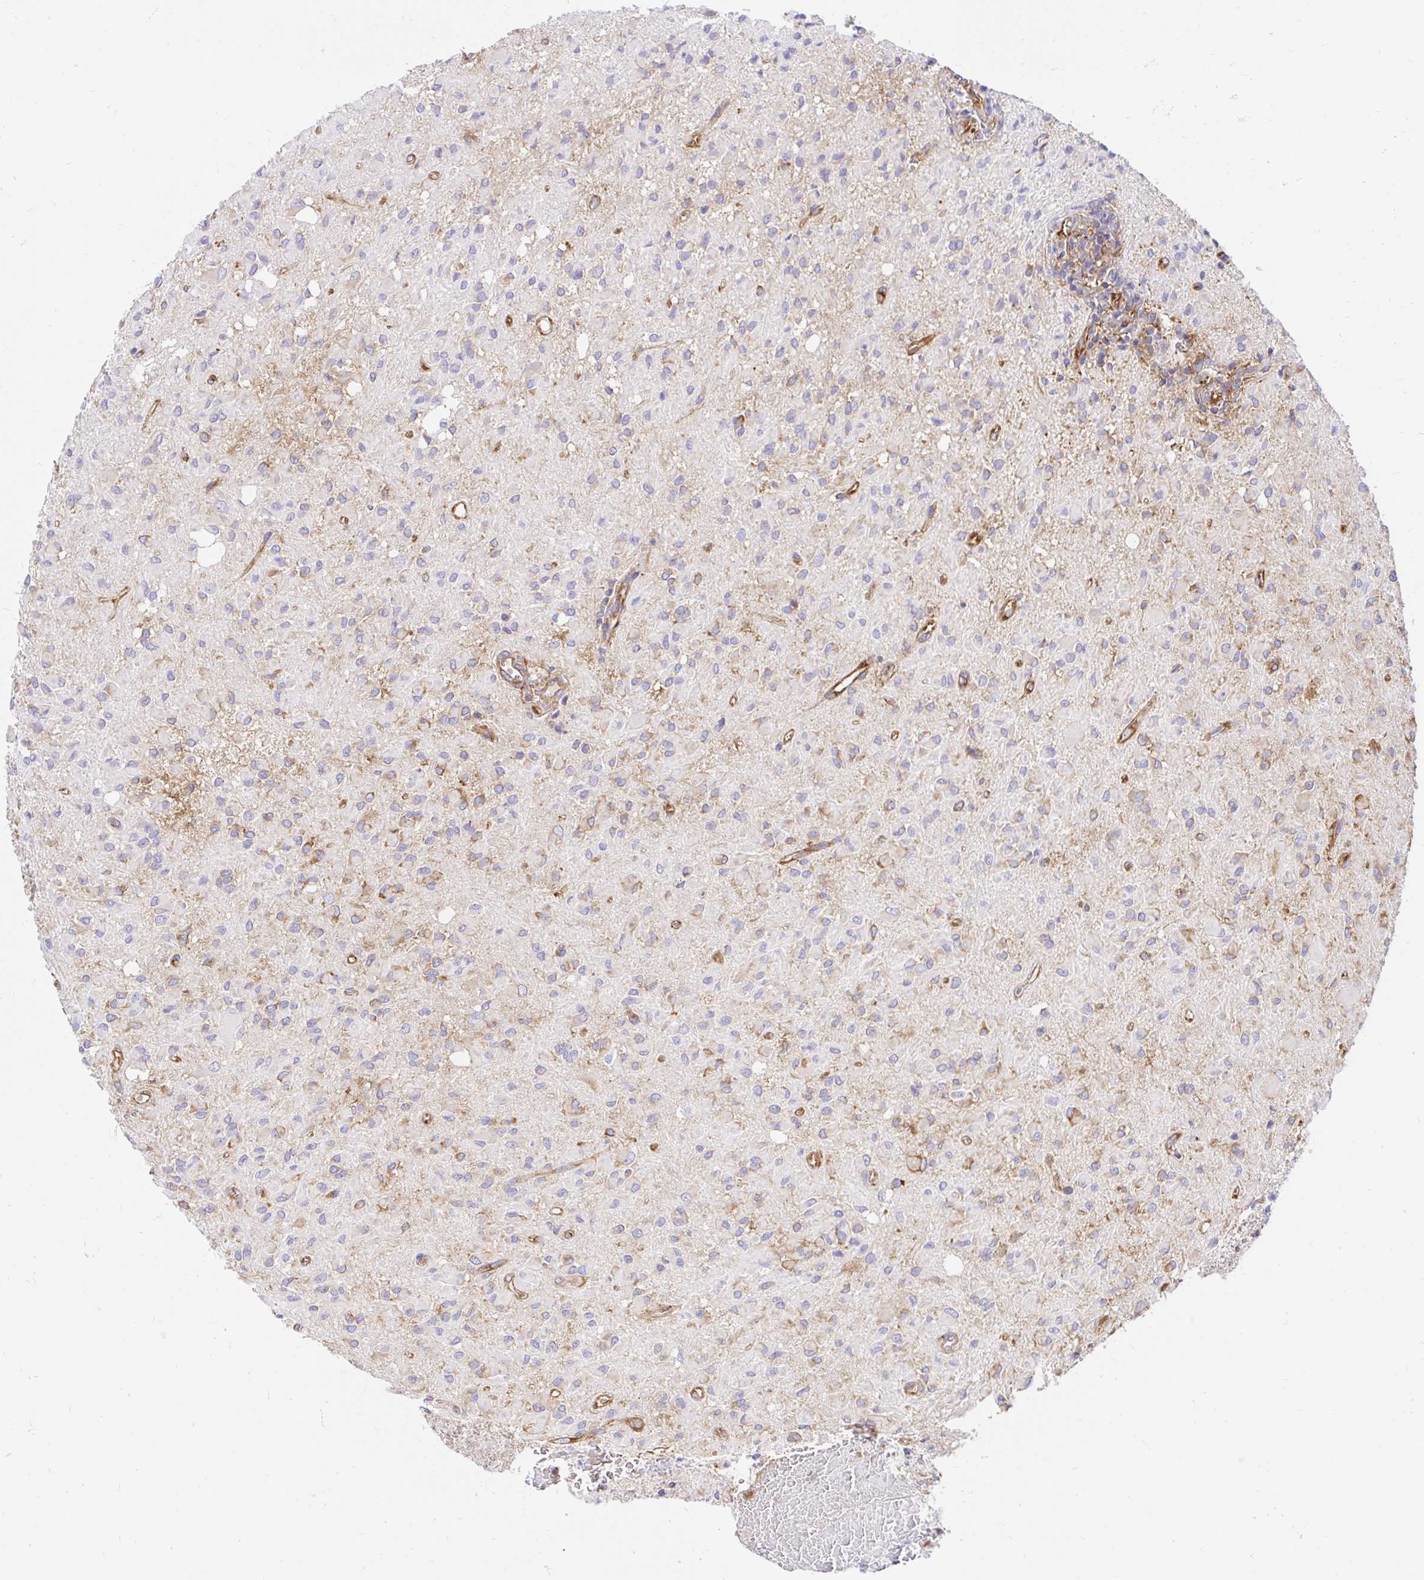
{"staining": {"intensity": "negative", "quantity": "none", "location": "none"}, "tissue": "glioma", "cell_type": "Tumor cells", "image_type": "cancer", "snomed": [{"axis": "morphology", "description": "Glioma, malignant, Low grade"}, {"axis": "topography", "description": "Brain"}], "caption": "Immunohistochemistry (IHC) photomicrograph of human malignant glioma (low-grade) stained for a protein (brown), which displays no positivity in tumor cells. Nuclei are stained in blue.", "gene": "ABCB10", "patient": {"sex": "female", "age": 33}}